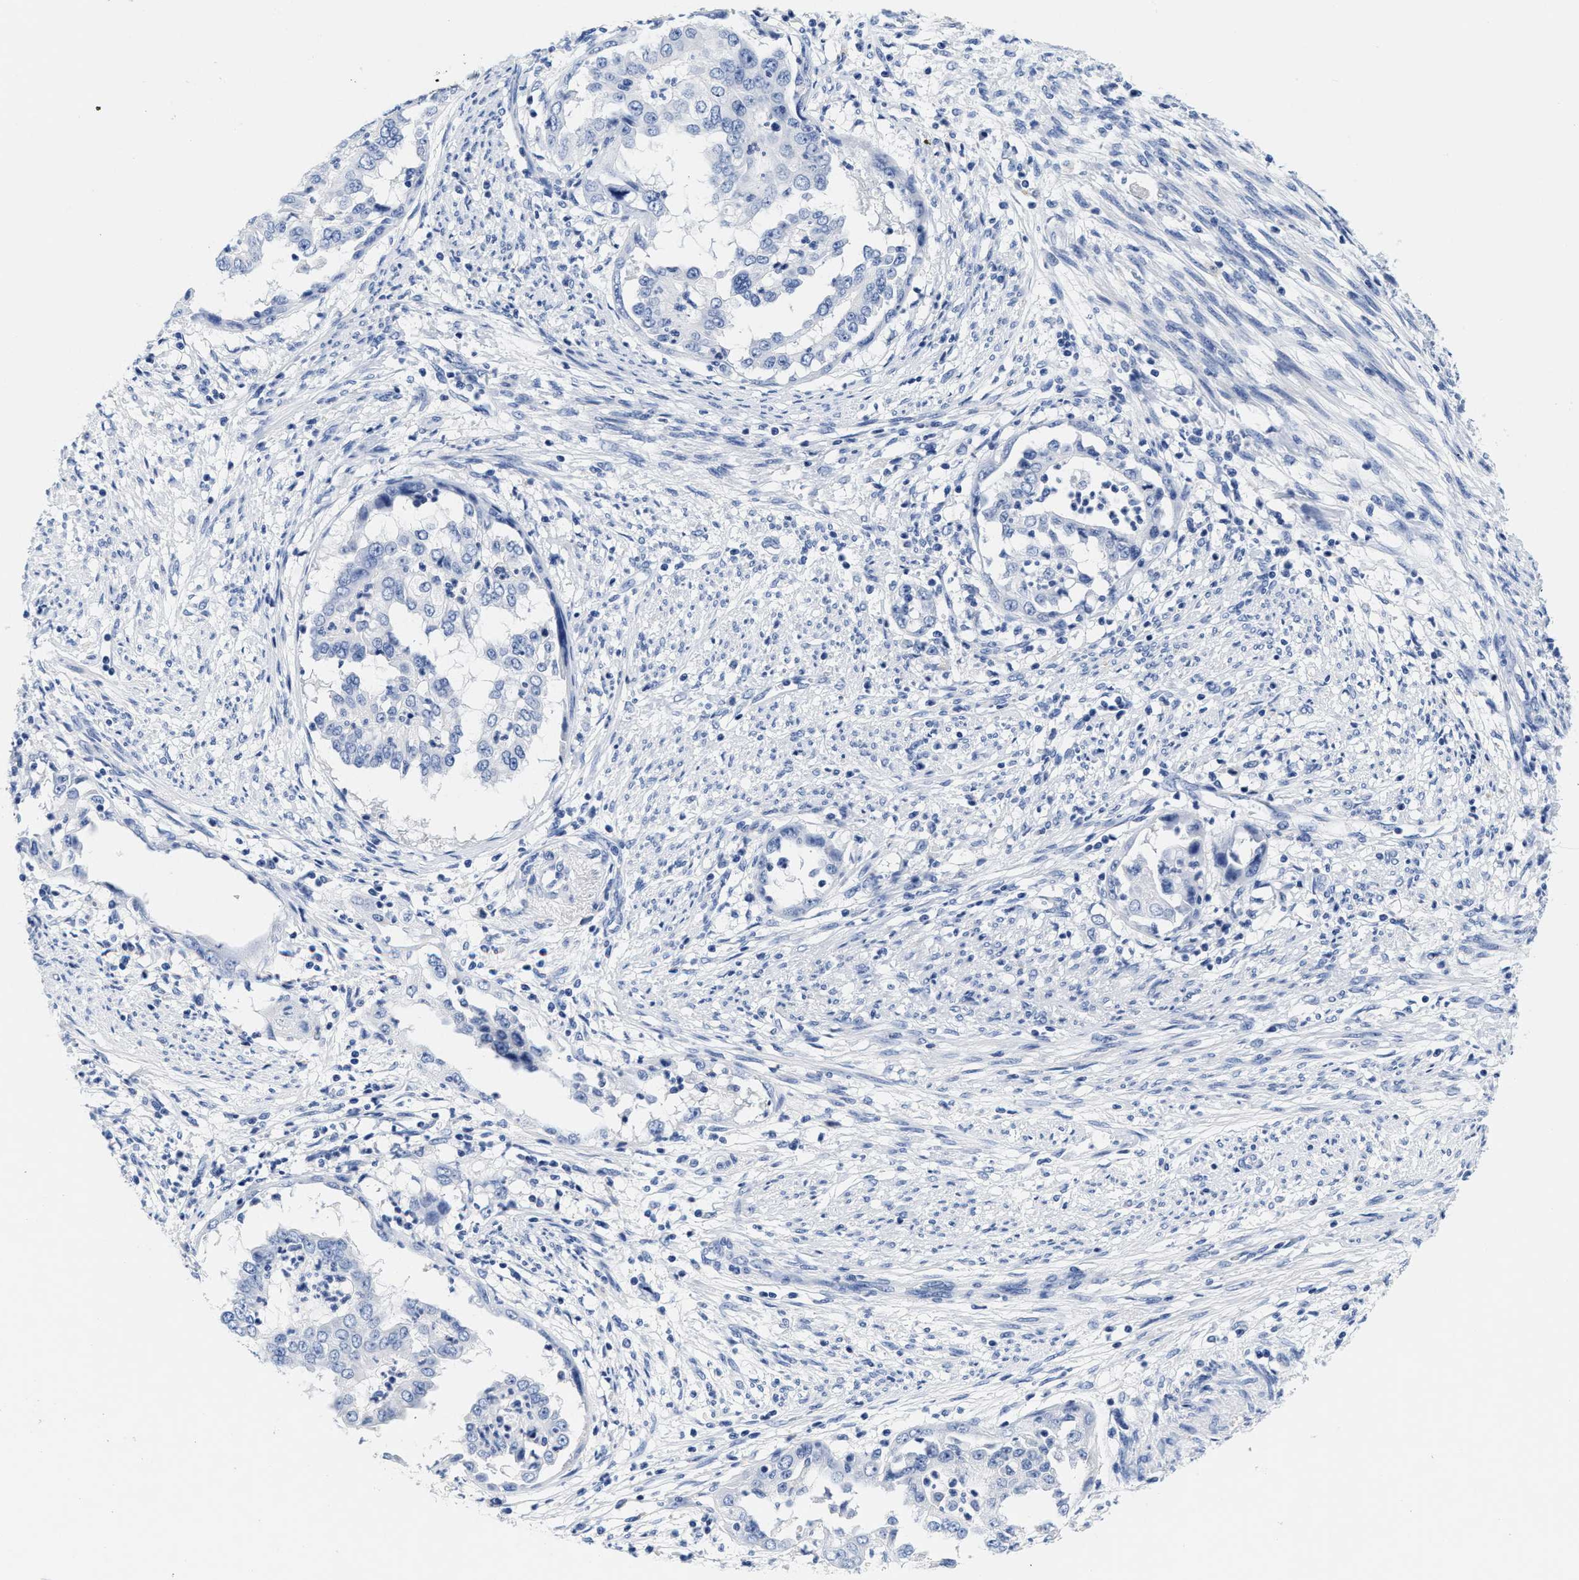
{"staining": {"intensity": "negative", "quantity": "none", "location": "none"}, "tissue": "endometrial cancer", "cell_type": "Tumor cells", "image_type": "cancer", "snomed": [{"axis": "morphology", "description": "Adenocarcinoma, NOS"}, {"axis": "topography", "description": "Endometrium"}], "caption": "Endometrial adenocarcinoma stained for a protein using immunohistochemistry exhibits no positivity tumor cells.", "gene": "TTC3", "patient": {"sex": "female", "age": 85}}